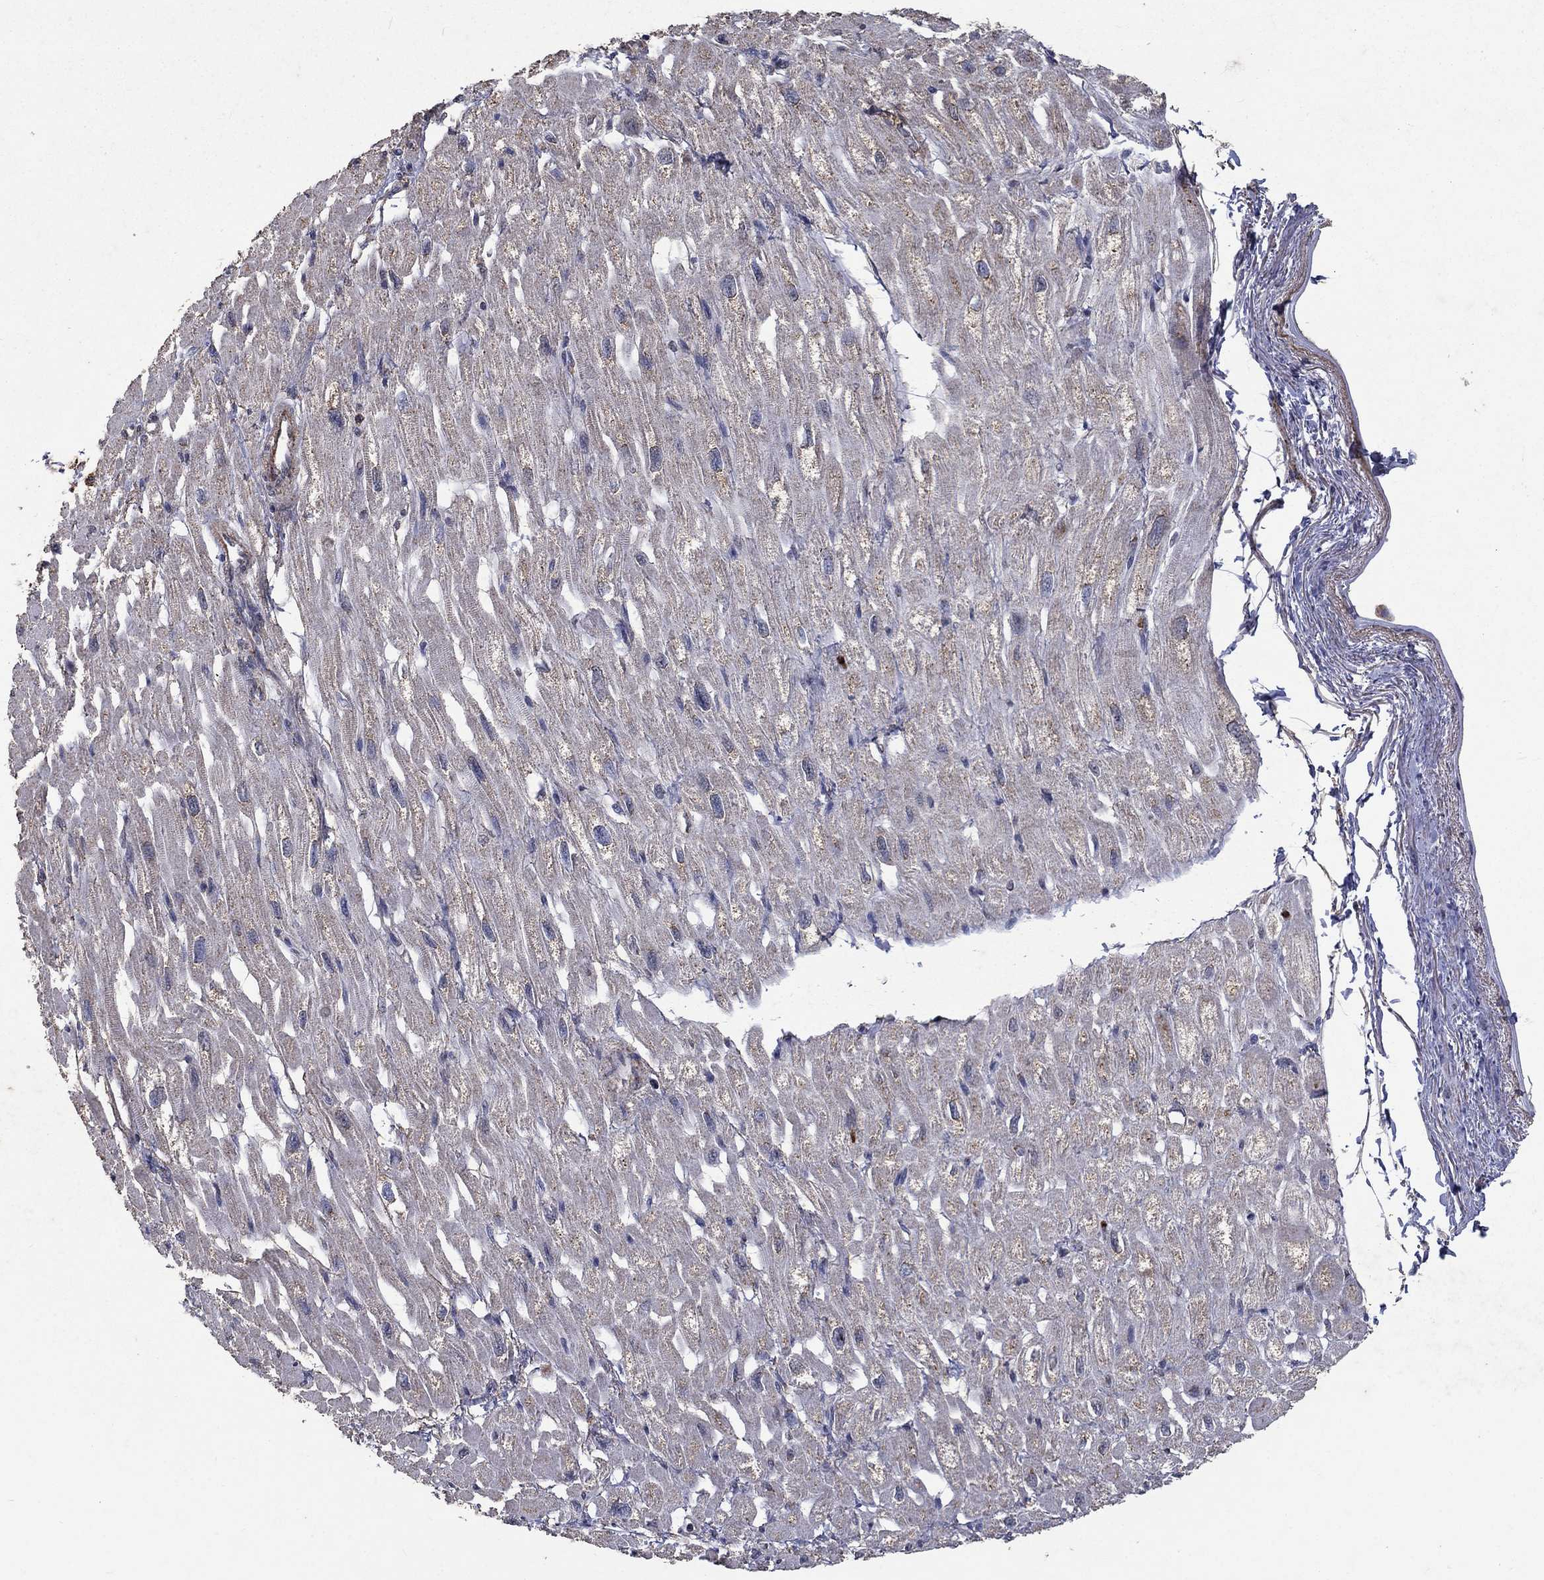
{"staining": {"intensity": "weak", "quantity": "25%-75%", "location": "cytoplasmic/membranous"}, "tissue": "heart muscle", "cell_type": "Cardiomyocytes", "image_type": "normal", "snomed": [{"axis": "morphology", "description": "Normal tissue, NOS"}, {"axis": "topography", "description": "Heart"}], "caption": "Approximately 25%-75% of cardiomyocytes in unremarkable heart muscle reveal weak cytoplasmic/membranous protein expression as visualized by brown immunohistochemical staining.", "gene": "CD24", "patient": {"sex": "male", "age": 66}}